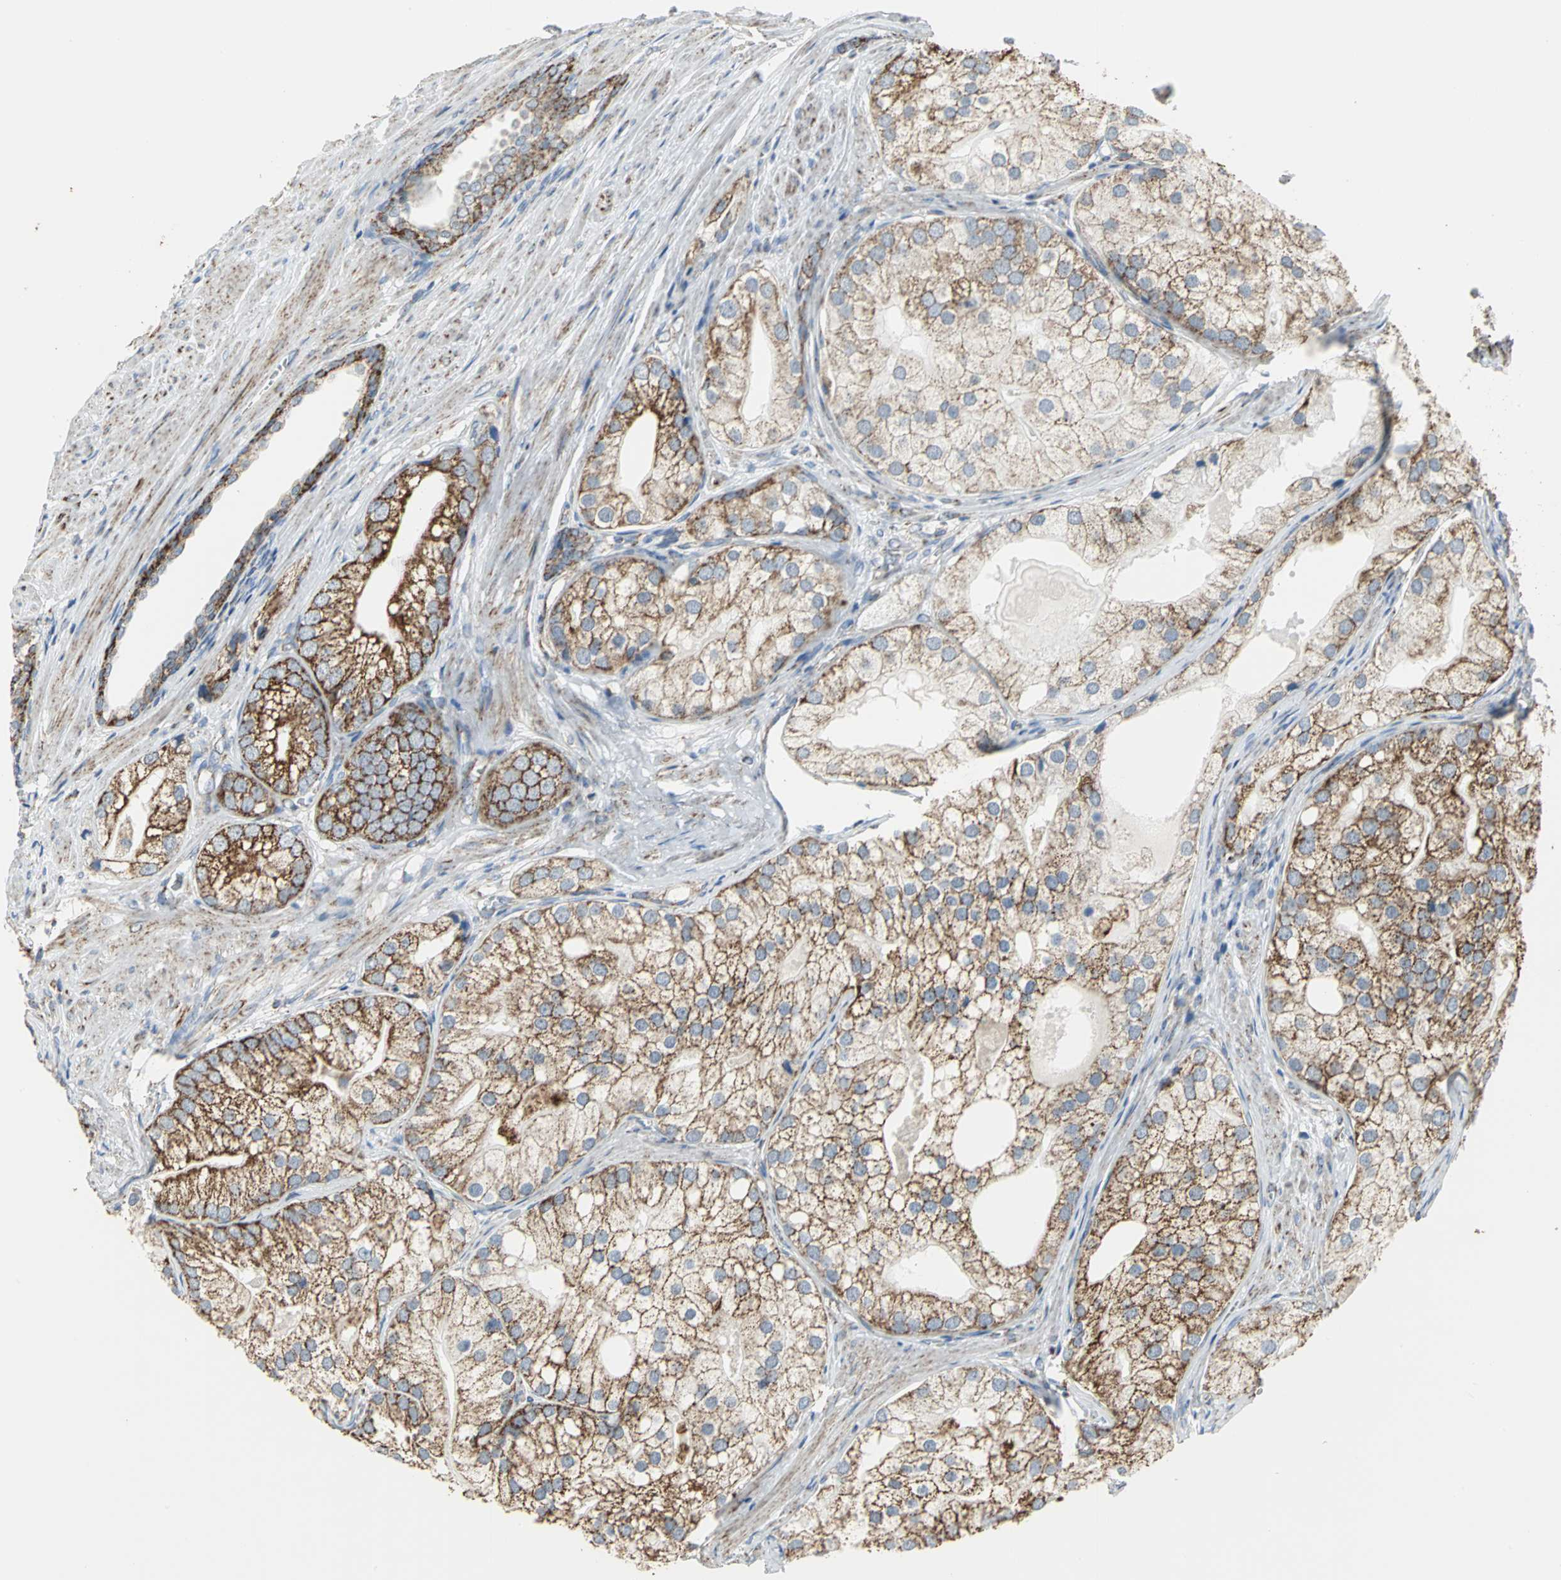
{"staining": {"intensity": "moderate", "quantity": ">75%", "location": "cytoplasmic/membranous"}, "tissue": "prostate cancer", "cell_type": "Tumor cells", "image_type": "cancer", "snomed": [{"axis": "morphology", "description": "Adenocarcinoma, Low grade"}, {"axis": "topography", "description": "Prostate"}], "caption": "Approximately >75% of tumor cells in human low-grade adenocarcinoma (prostate) display moderate cytoplasmic/membranous protein expression as visualized by brown immunohistochemical staining.", "gene": "NTRK1", "patient": {"sex": "male", "age": 69}}